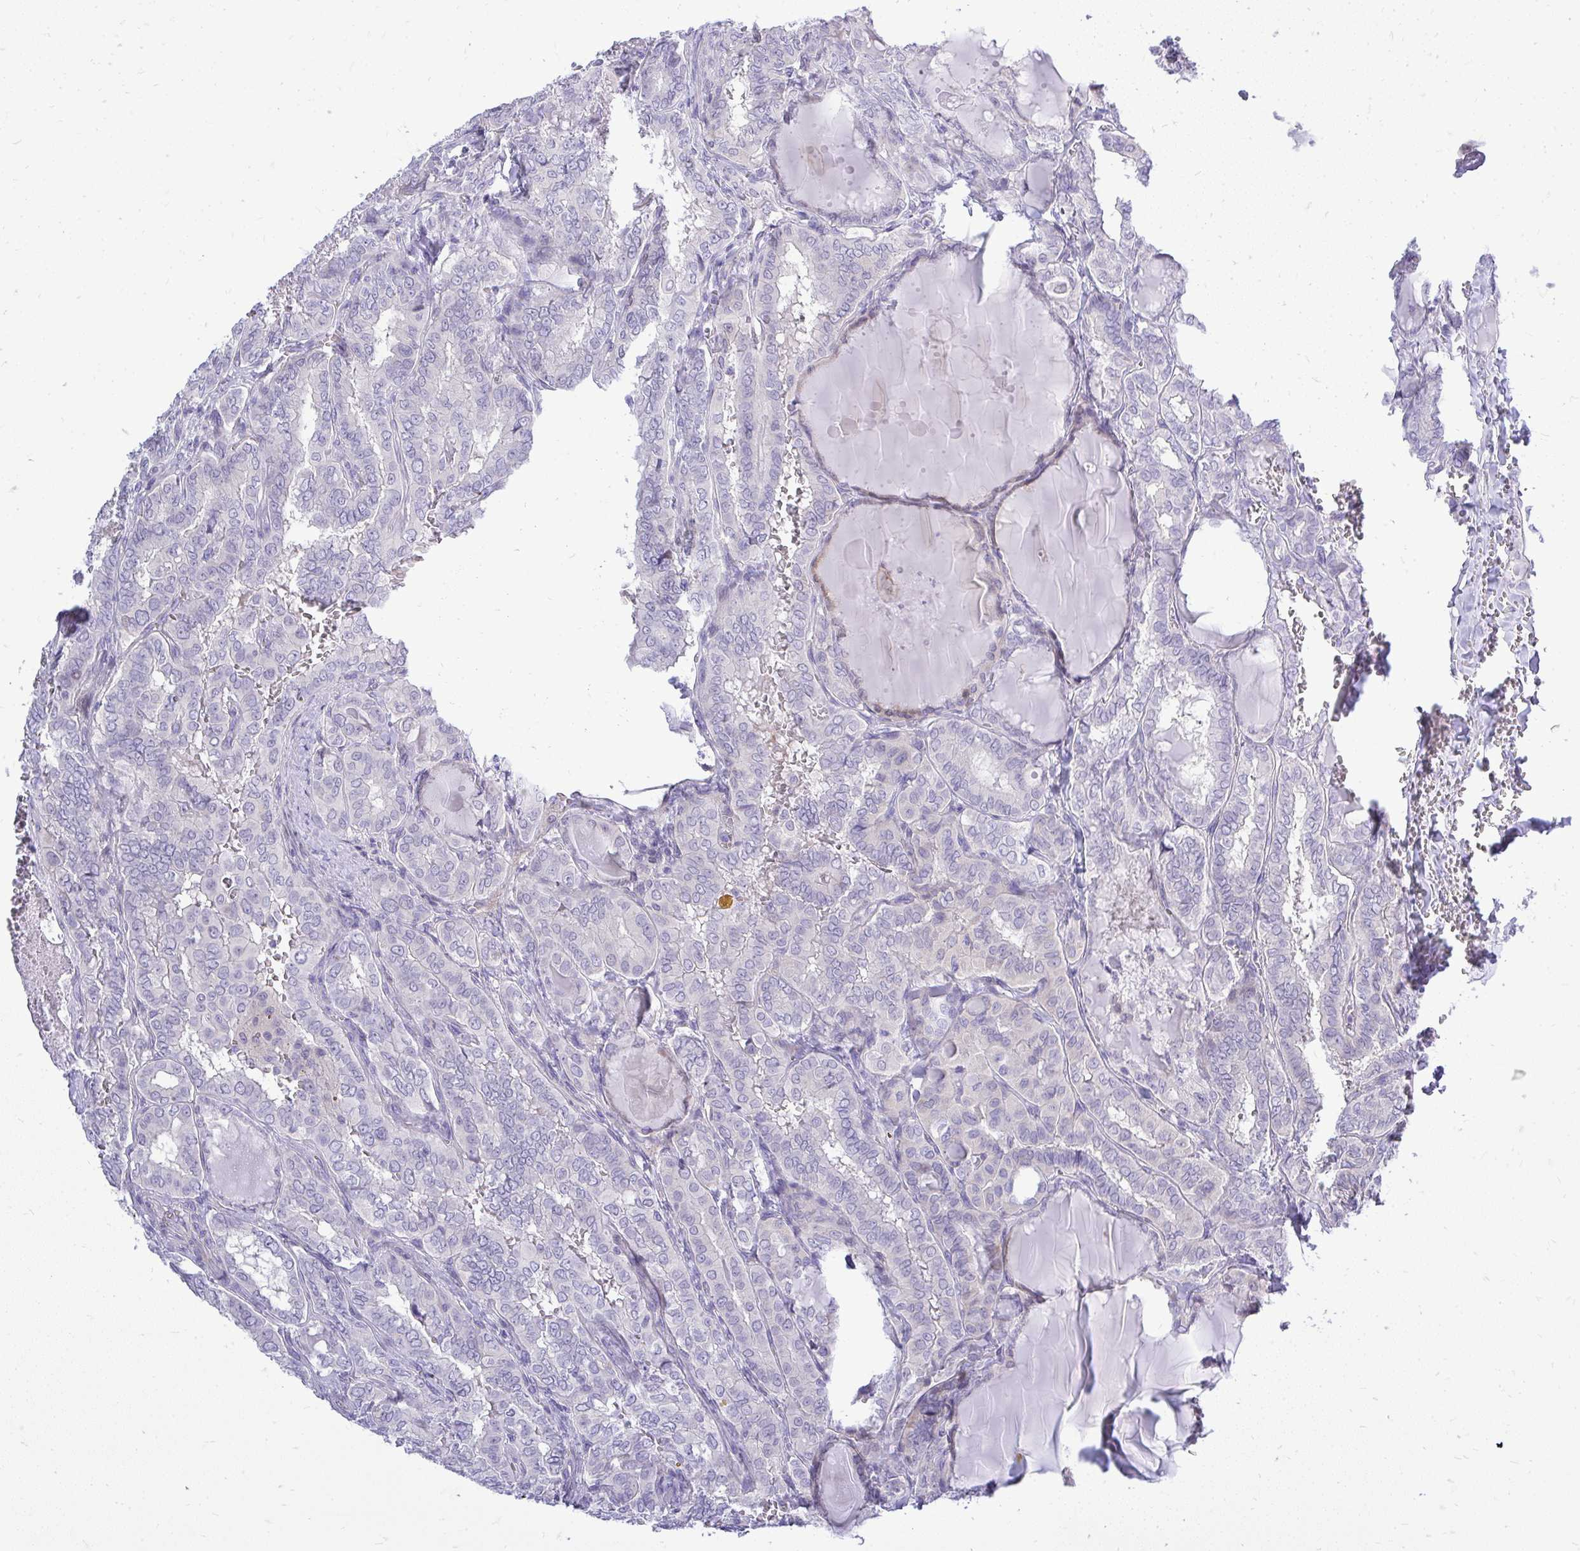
{"staining": {"intensity": "negative", "quantity": "none", "location": "none"}, "tissue": "thyroid cancer", "cell_type": "Tumor cells", "image_type": "cancer", "snomed": [{"axis": "morphology", "description": "Papillary adenocarcinoma, NOS"}, {"axis": "topography", "description": "Thyroid gland"}], "caption": "Immunohistochemistry photomicrograph of neoplastic tissue: human thyroid cancer (papillary adenocarcinoma) stained with DAB demonstrates no significant protein expression in tumor cells.", "gene": "OR8D1", "patient": {"sex": "female", "age": 46}}